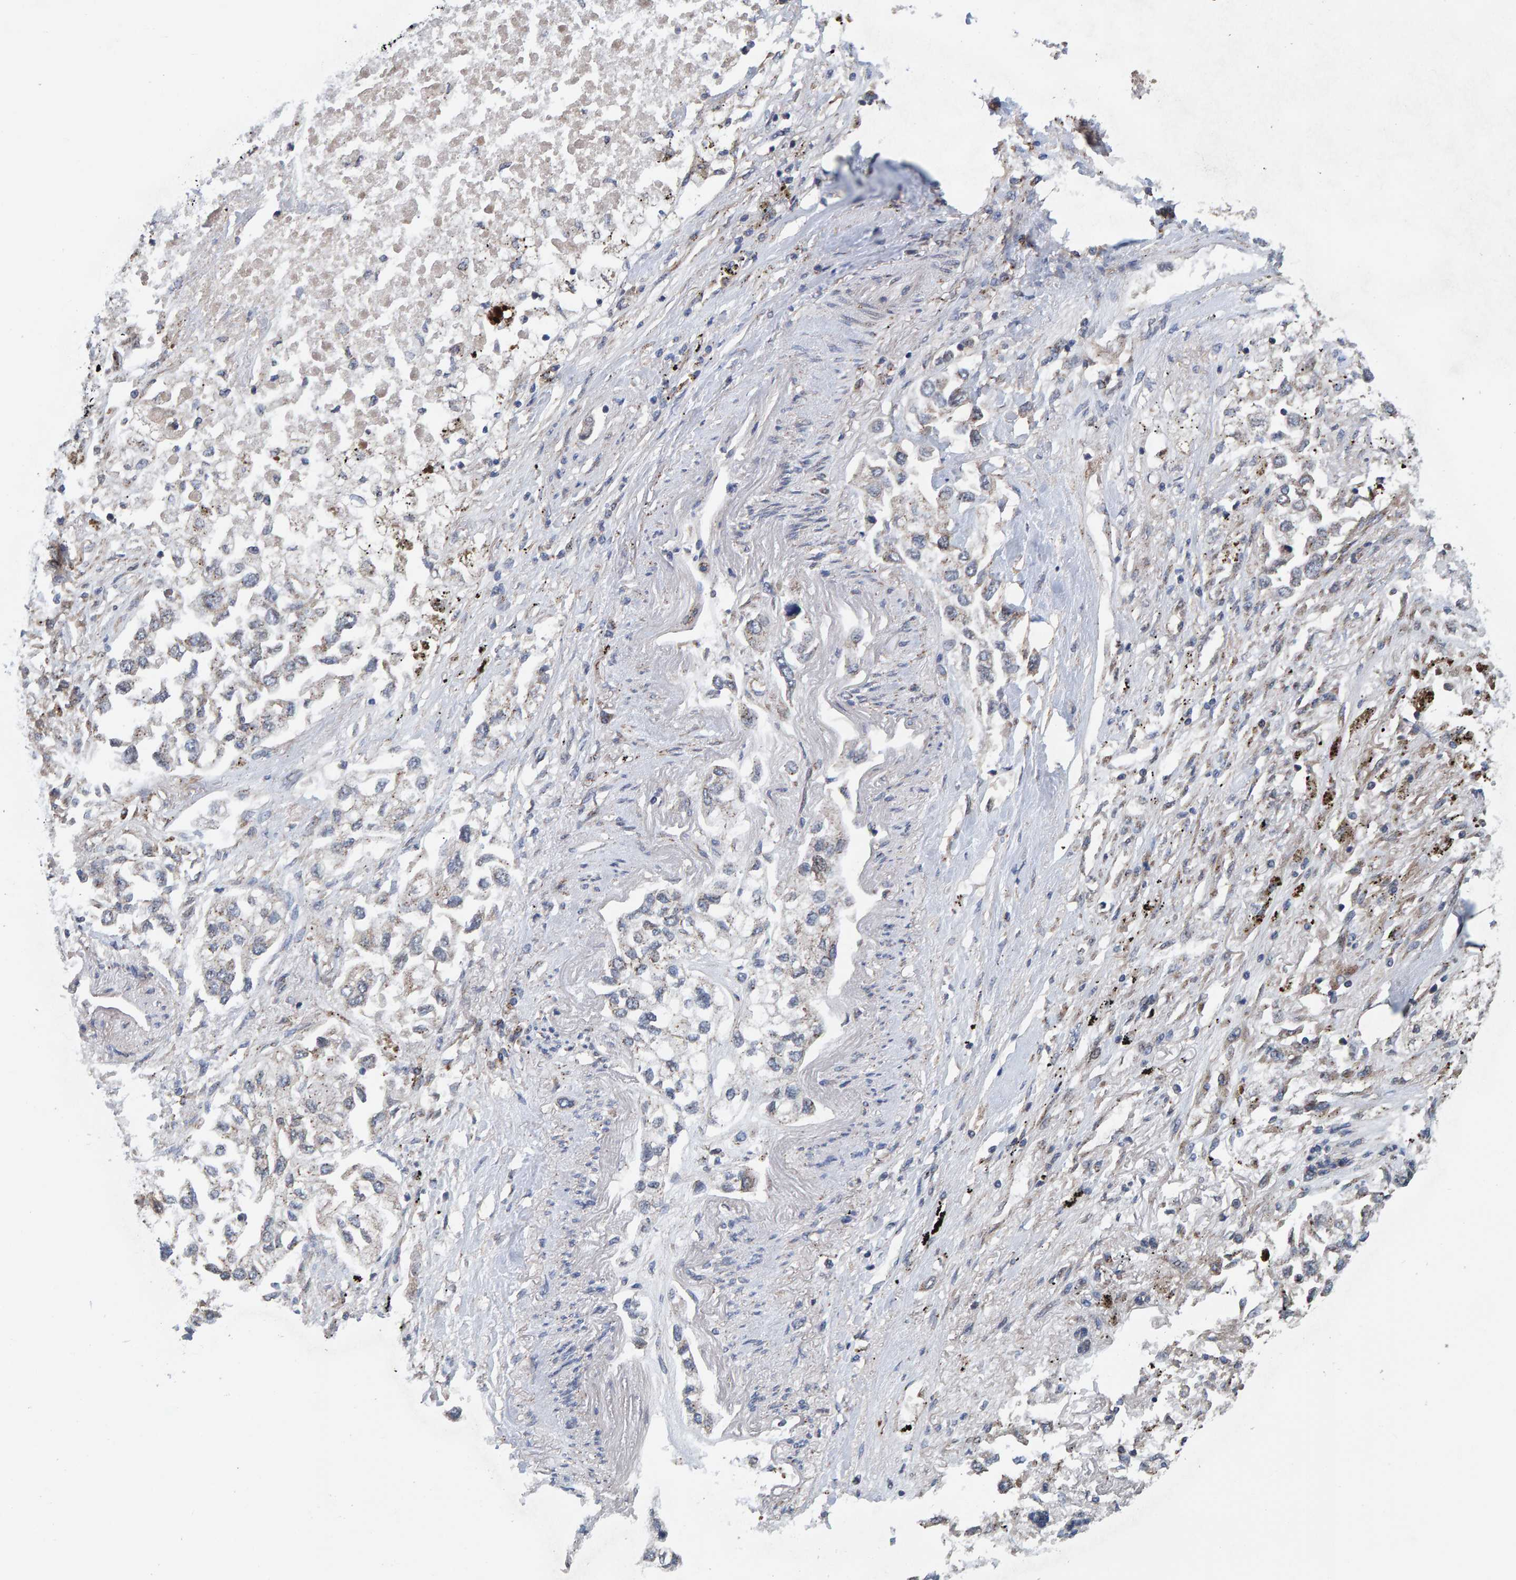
{"staining": {"intensity": "weak", "quantity": "25%-75%", "location": "cytoplasmic/membranous"}, "tissue": "lung cancer", "cell_type": "Tumor cells", "image_type": "cancer", "snomed": [{"axis": "morphology", "description": "Inflammation, NOS"}, {"axis": "morphology", "description": "Adenocarcinoma, NOS"}, {"axis": "topography", "description": "Lung"}], "caption": "Lung cancer tissue exhibits weak cytoplasmic/membranous expression in about 25%-75% of tumor cells, visualized by immunohistochemistry.", "gene": "CCDC25", "patient": {"sex": "male", "age": 63}}